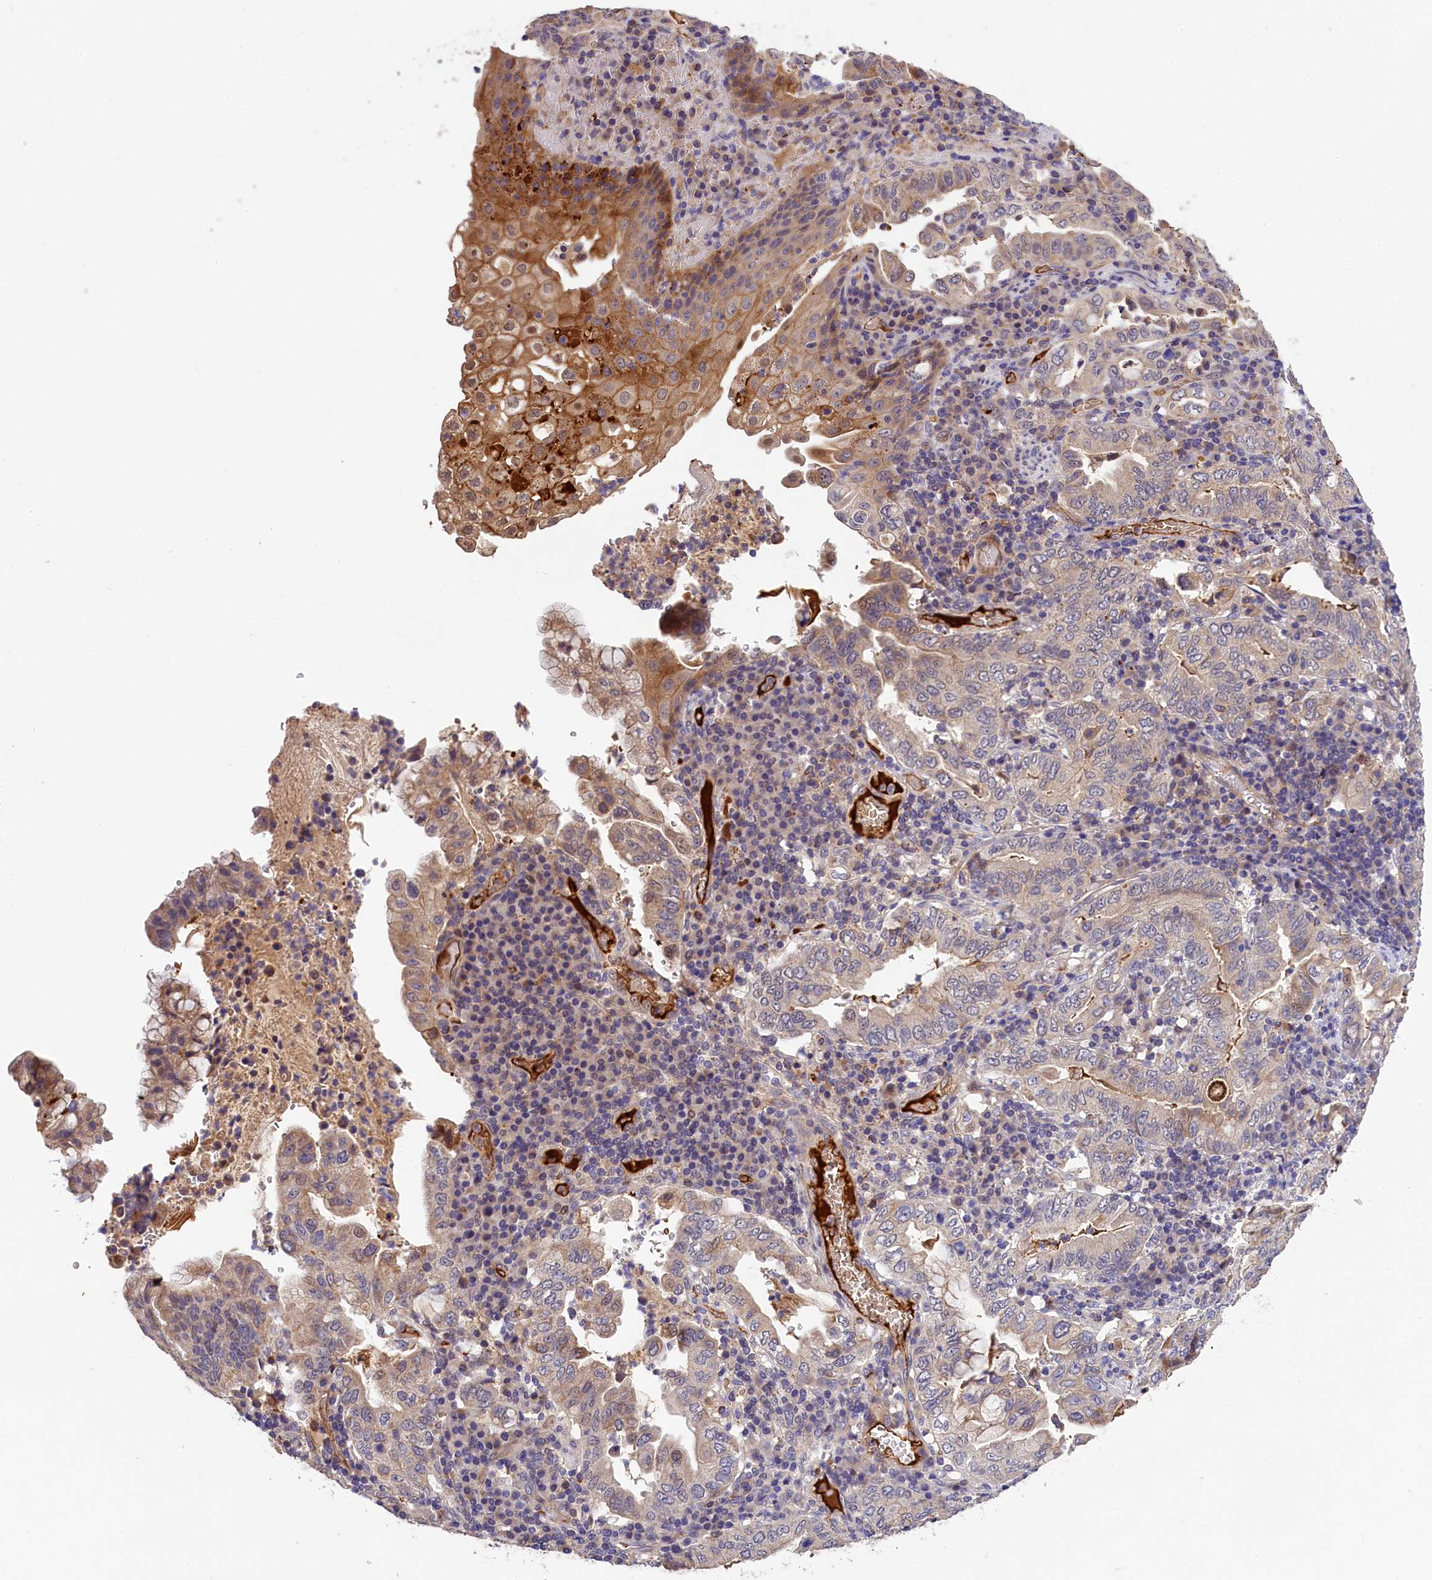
{"staining": {"intensity": "weak", "quantity": "<25%", "location": "cytoplasmic/membranous"}, "tissue": "stomach cancer", "cell_type": "Tumor cells", "image_type": "cancer", "snomed": [{"axis": "morphology", "description": "Normal tissue, NOS"}, {"axis": "morphology", "description": "Adenocarcinoma, NOS"}, {"axis": "topography", "description": "Esophagus"}, {"axis": "topography", "description": "Stomach, upper"}, {"axis": "topography", "description": "Peripheral nerve tissue"}], "caption": "This is an IHC photomicrograph of human stomach adenocarcinoma. There is no positivity in tumor cells.", "gene": "PHAF1", "patient": {"sex": "male", "age": 62}}